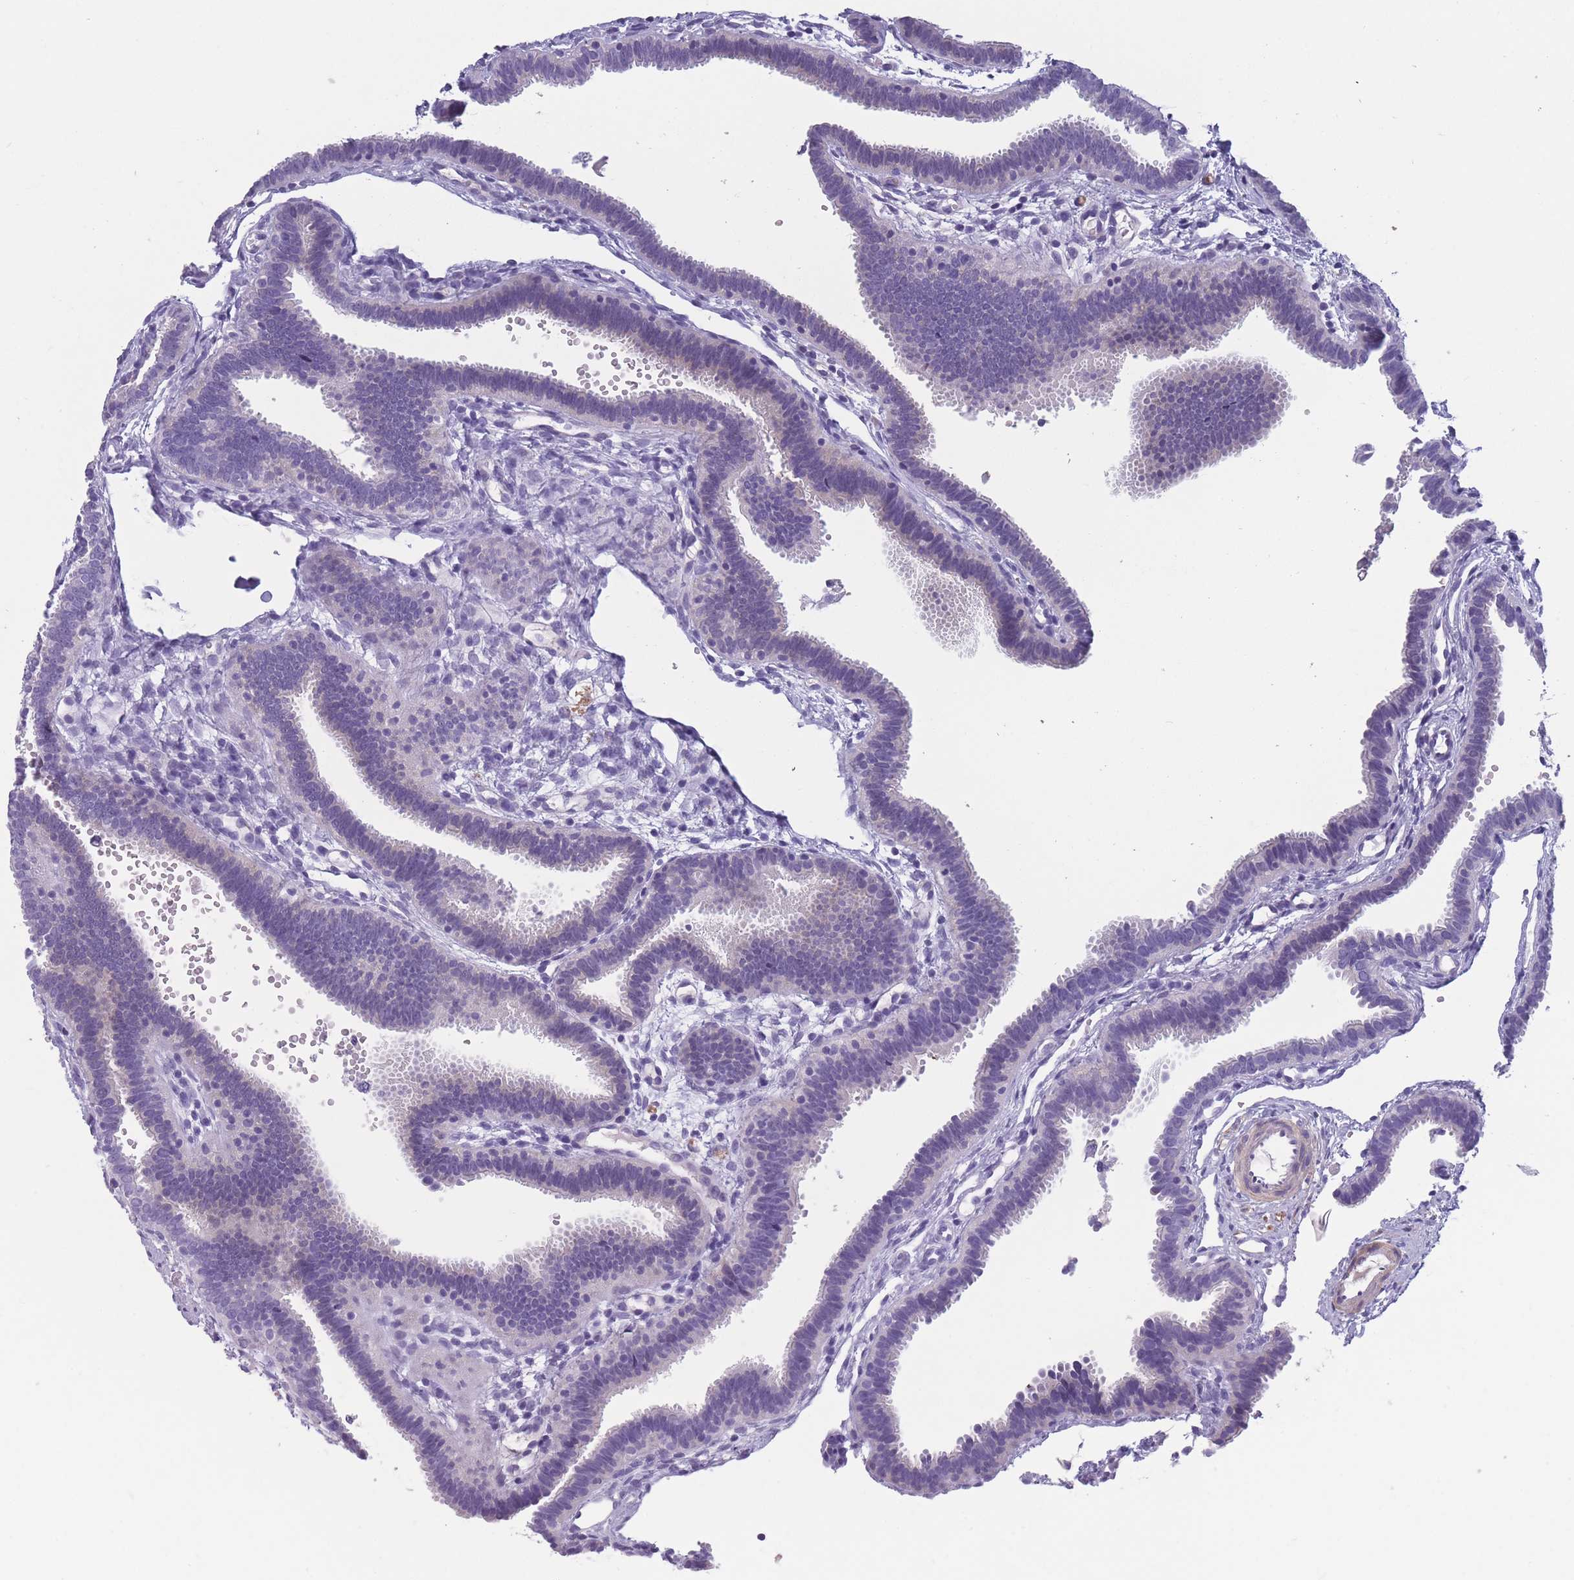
{"staining": {"intensity": "negative", "quantity": "none", "location": "none"}, "tissue": "fallopian tube", "cell_type": "Glandular cells", "image_type": "normal", "snomed": [{"axis": "morphology", "description": "Normal tissue, NOS"}, {"axis": "topography", "description": "Fallopian tube"}], "caption": "The immunohistochemistry (IHC) histopathology image has no significant expression in glandular cells of fallopian tube.", "gene": "OR4C5", "patient": {"sex": "female", "age": 37}}